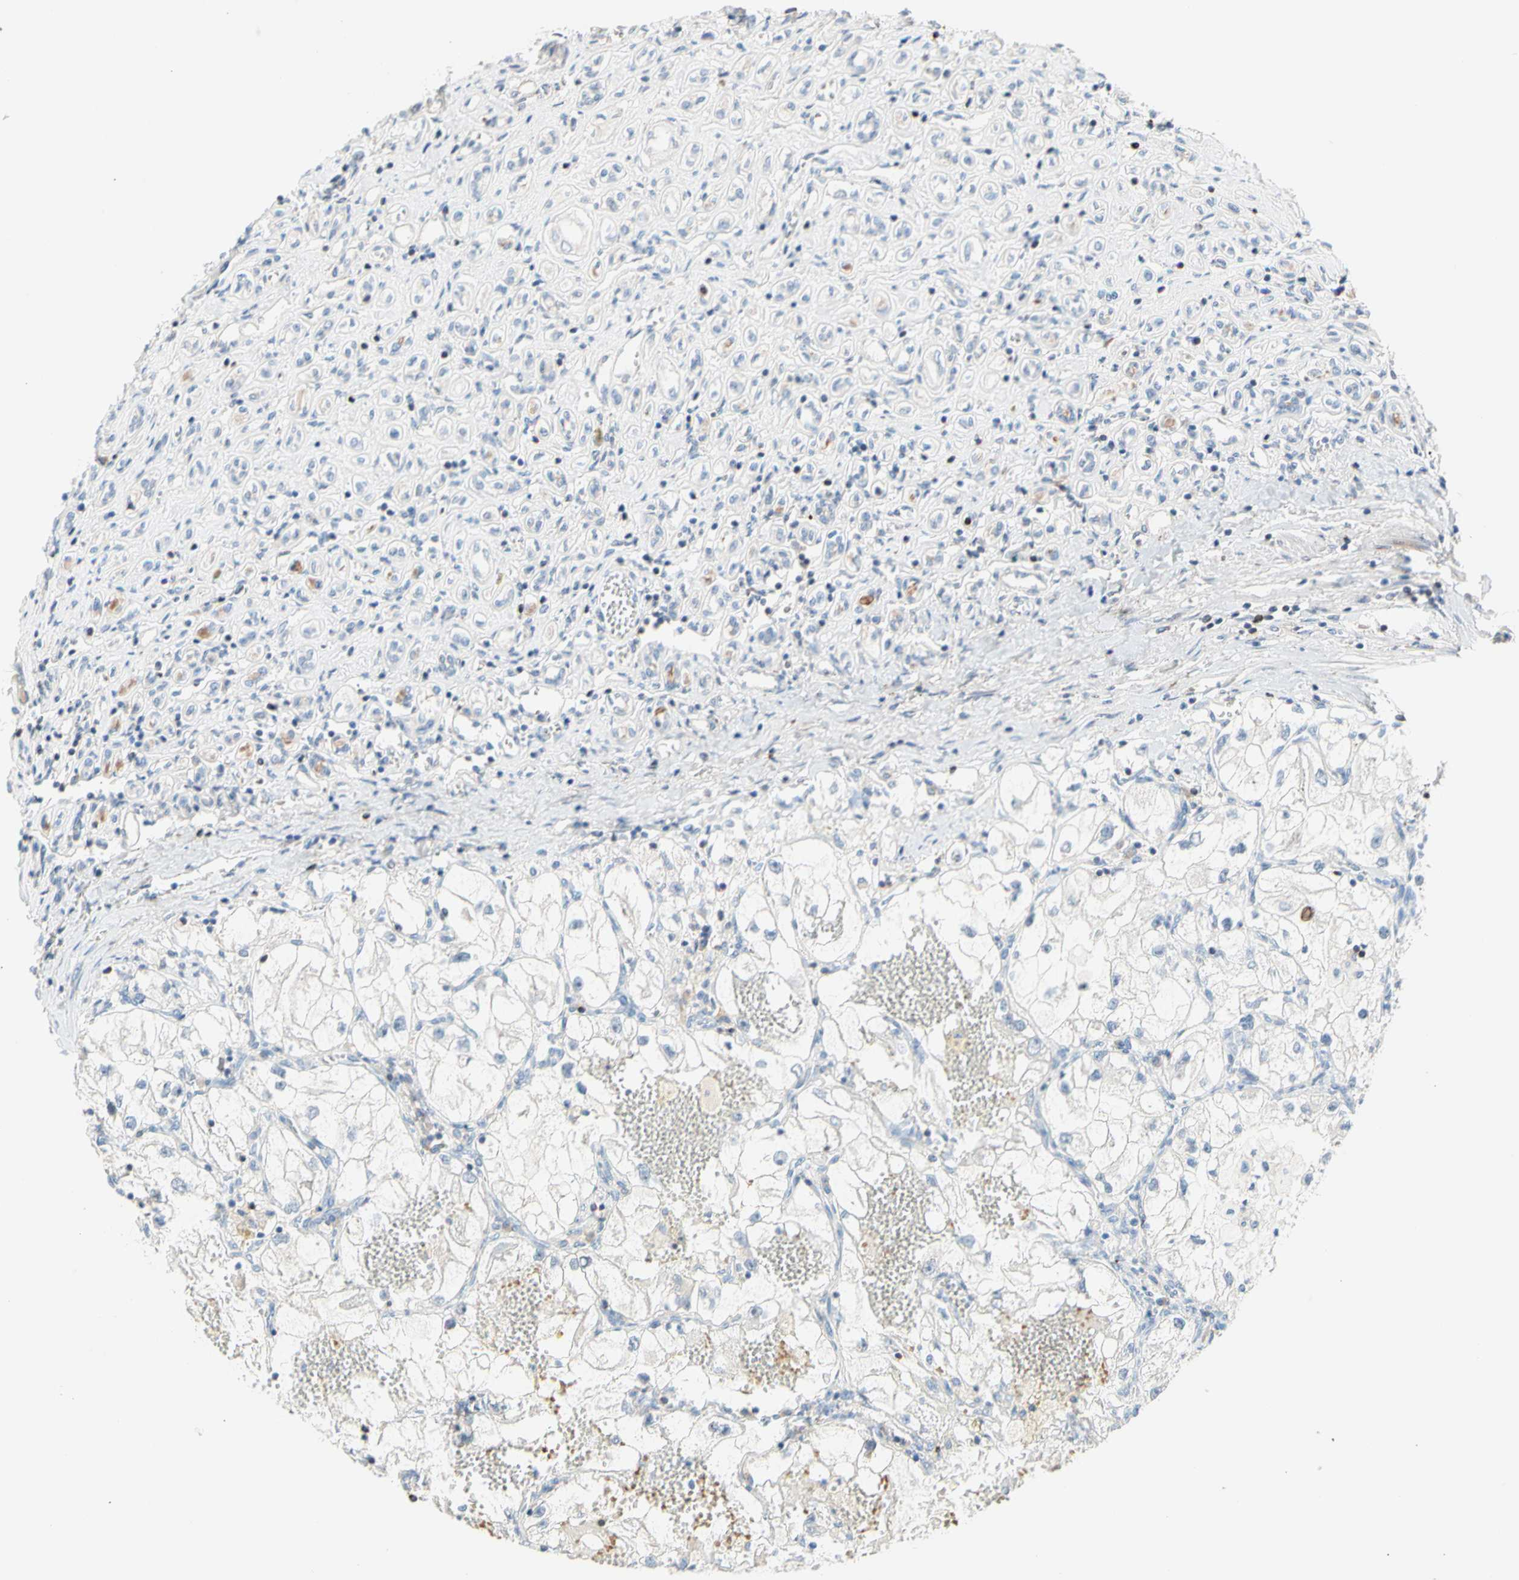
{"staining": {"intensity": "negative", "quantity": "none", "location": "none"}, "tissue": "renal cancer", "cell_type": "Tumor cells", "image_type": "cancer", "snomed": [{"axis": "morphology", "description": "Adenocarcinoma, NOS"}, {"axis": "topography", "description": "Kidney"}], "caption": "A high-resolution micrograph shows IHC staining of renal cancer, which shows no significant positivity in tumor cells.", "gene": "MAP3K3", "patient": {"sex": "female", "age": 70}}